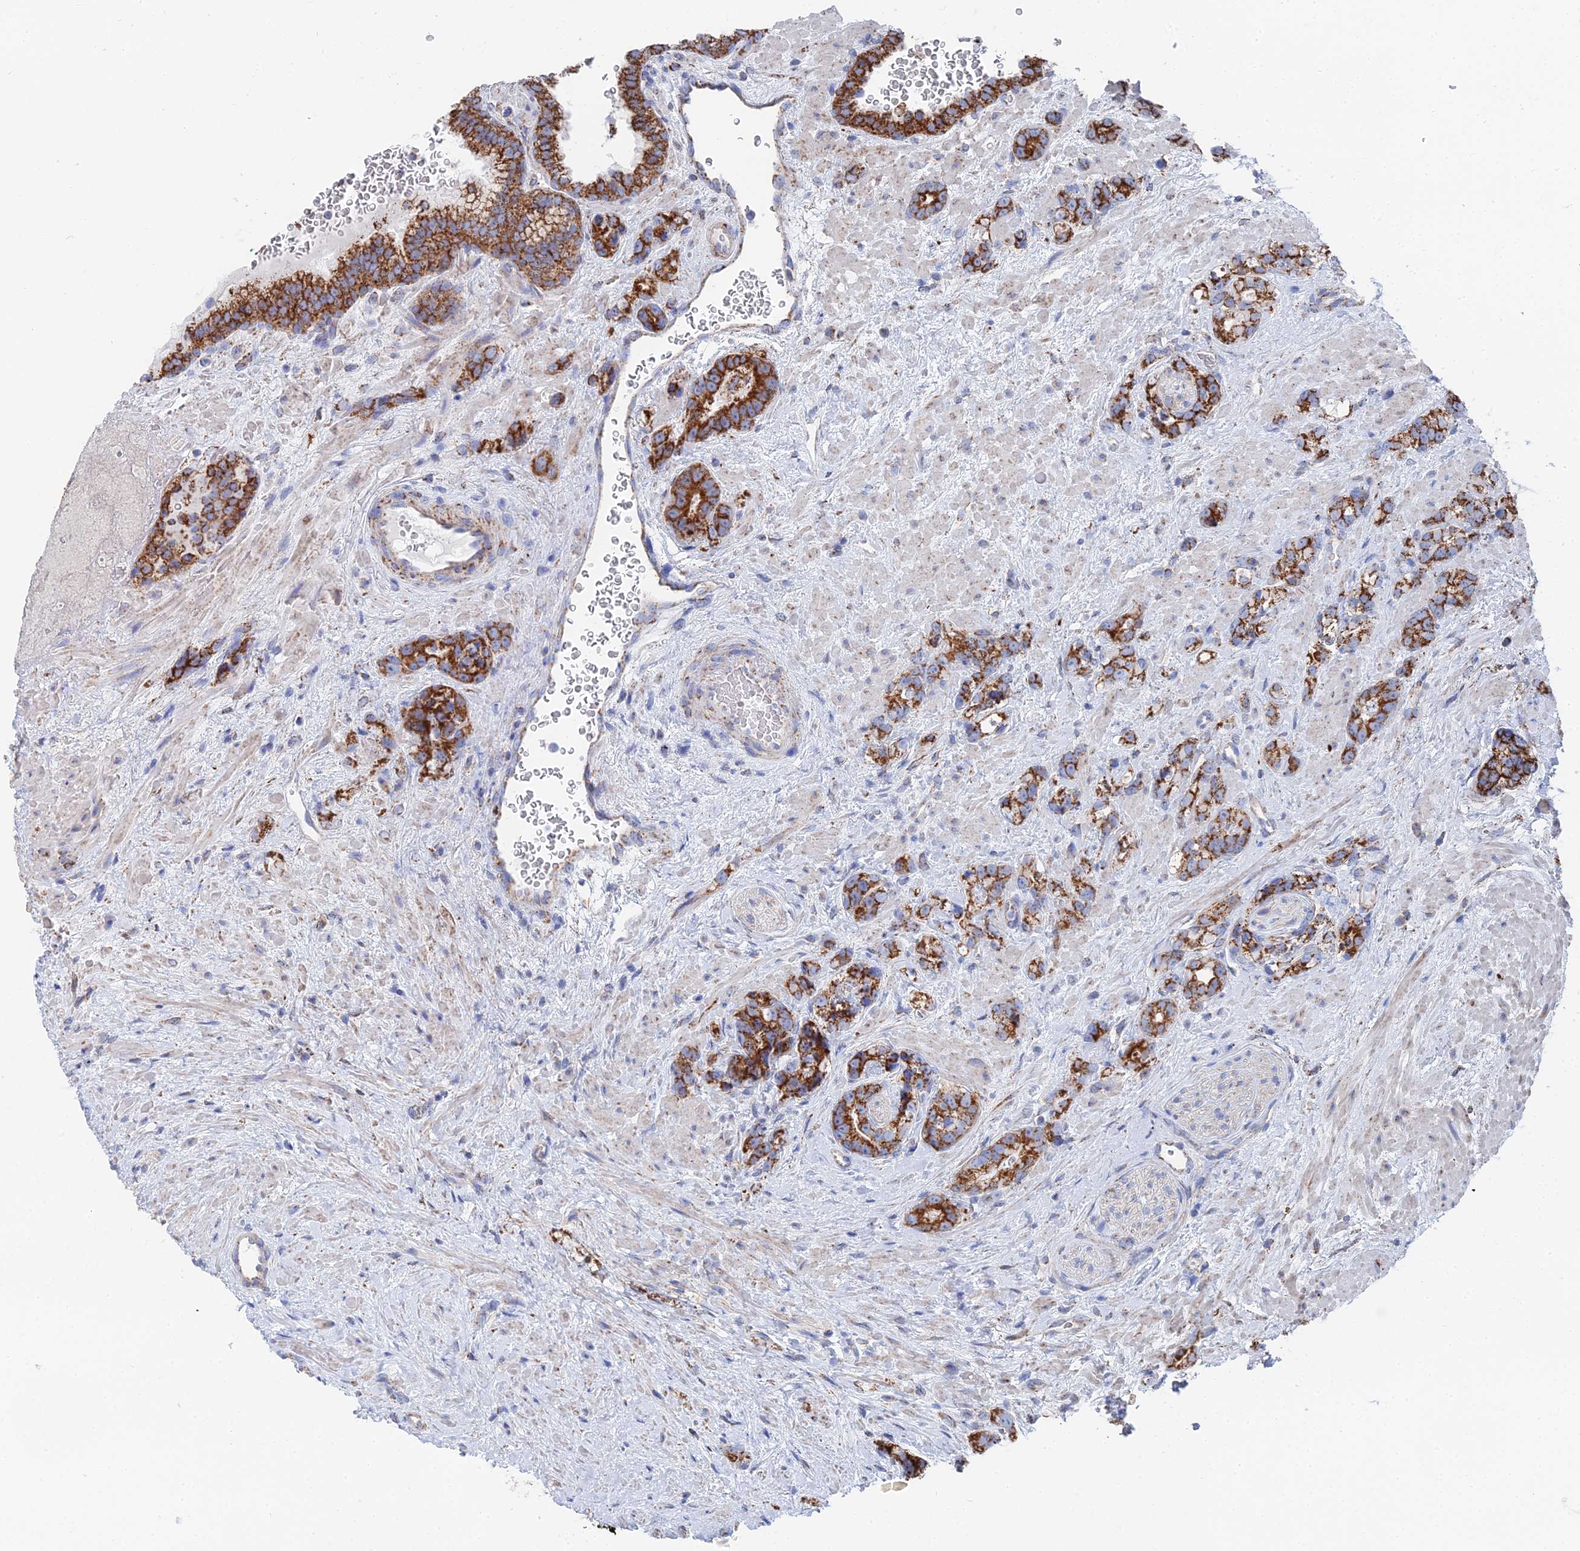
{"staining": {"intensity": "strong", "quantity": ">75%", "location": "cytoplasmic/membranous"}, "tissue": "prostate cancer", "cell_type": "Tumor cells", "image_type": "cancer", "snomed": [{"axis": "morphology", "description": "Adenocarcinoma, High grade"}, {"axis": "topography", "description": "Prostate"}], "caption": "Protein staining of high-grade adenocarcinoma (prostate) tissue shows strong cytoplasmic/membranous staining in approximately >75% of tumor cells. (DAB IHC, brown staining for protein, blue staining for nuclei).", "gene": "IFT80", "patient": {"sex": "male", "age": 74}}